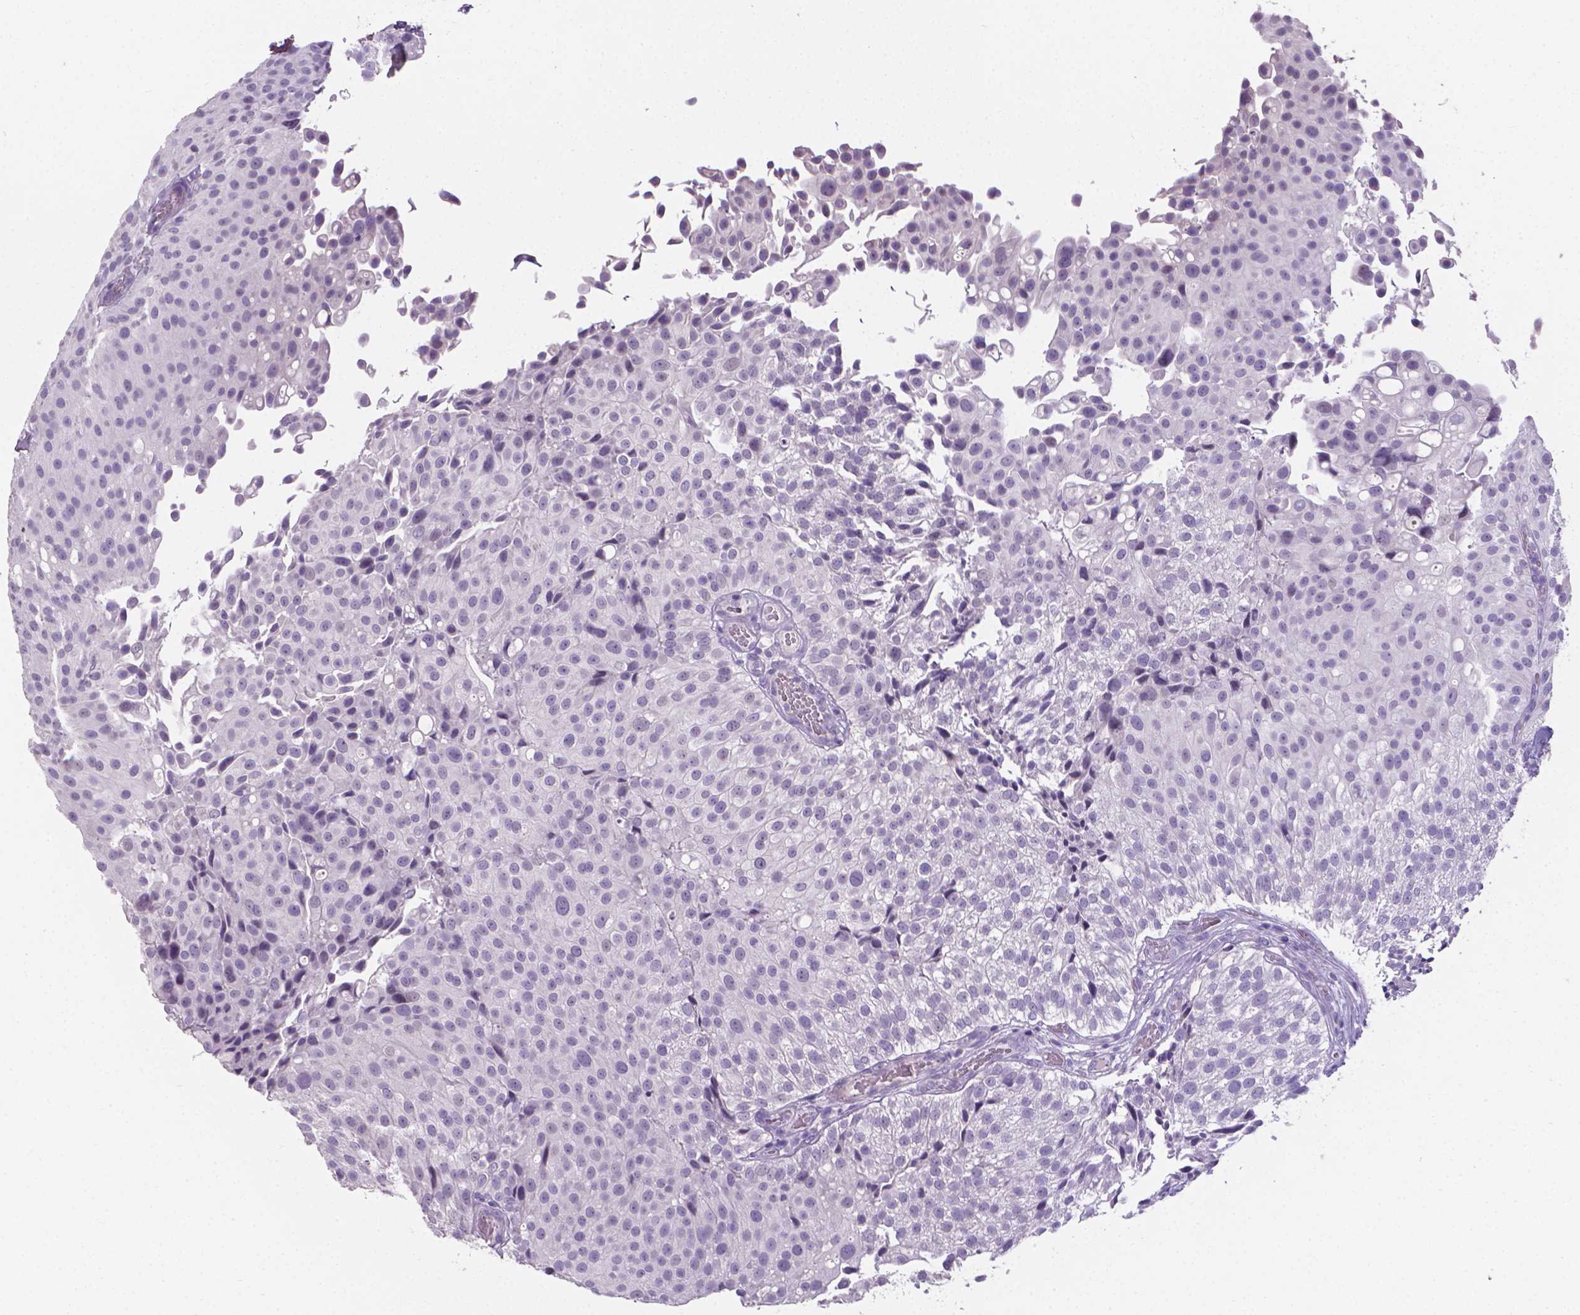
{"staining": {"intensity": "negative", "quantity": "none", "location": "none"}, "tissue": "urothelial cancer", "cell_type": "Tumor cells", "image_type": "cancer", "snomed": [{"axis": "morphology", "description": "Urothelial carcinoma, Low grade"}, {"axis": "topography", "description": "Urinary bladder"}], "caption": "Immunohistochemistry (IHC) image of neoplastic tissue: urothelial carcinoma (low-grade) stained with DAB (3,3'-diaminobenzidine) demonstrates no significant protein positivity in tumor cells.", "gene": "XPNPEP2", "patient": {"sex": "male", "age": 80}}